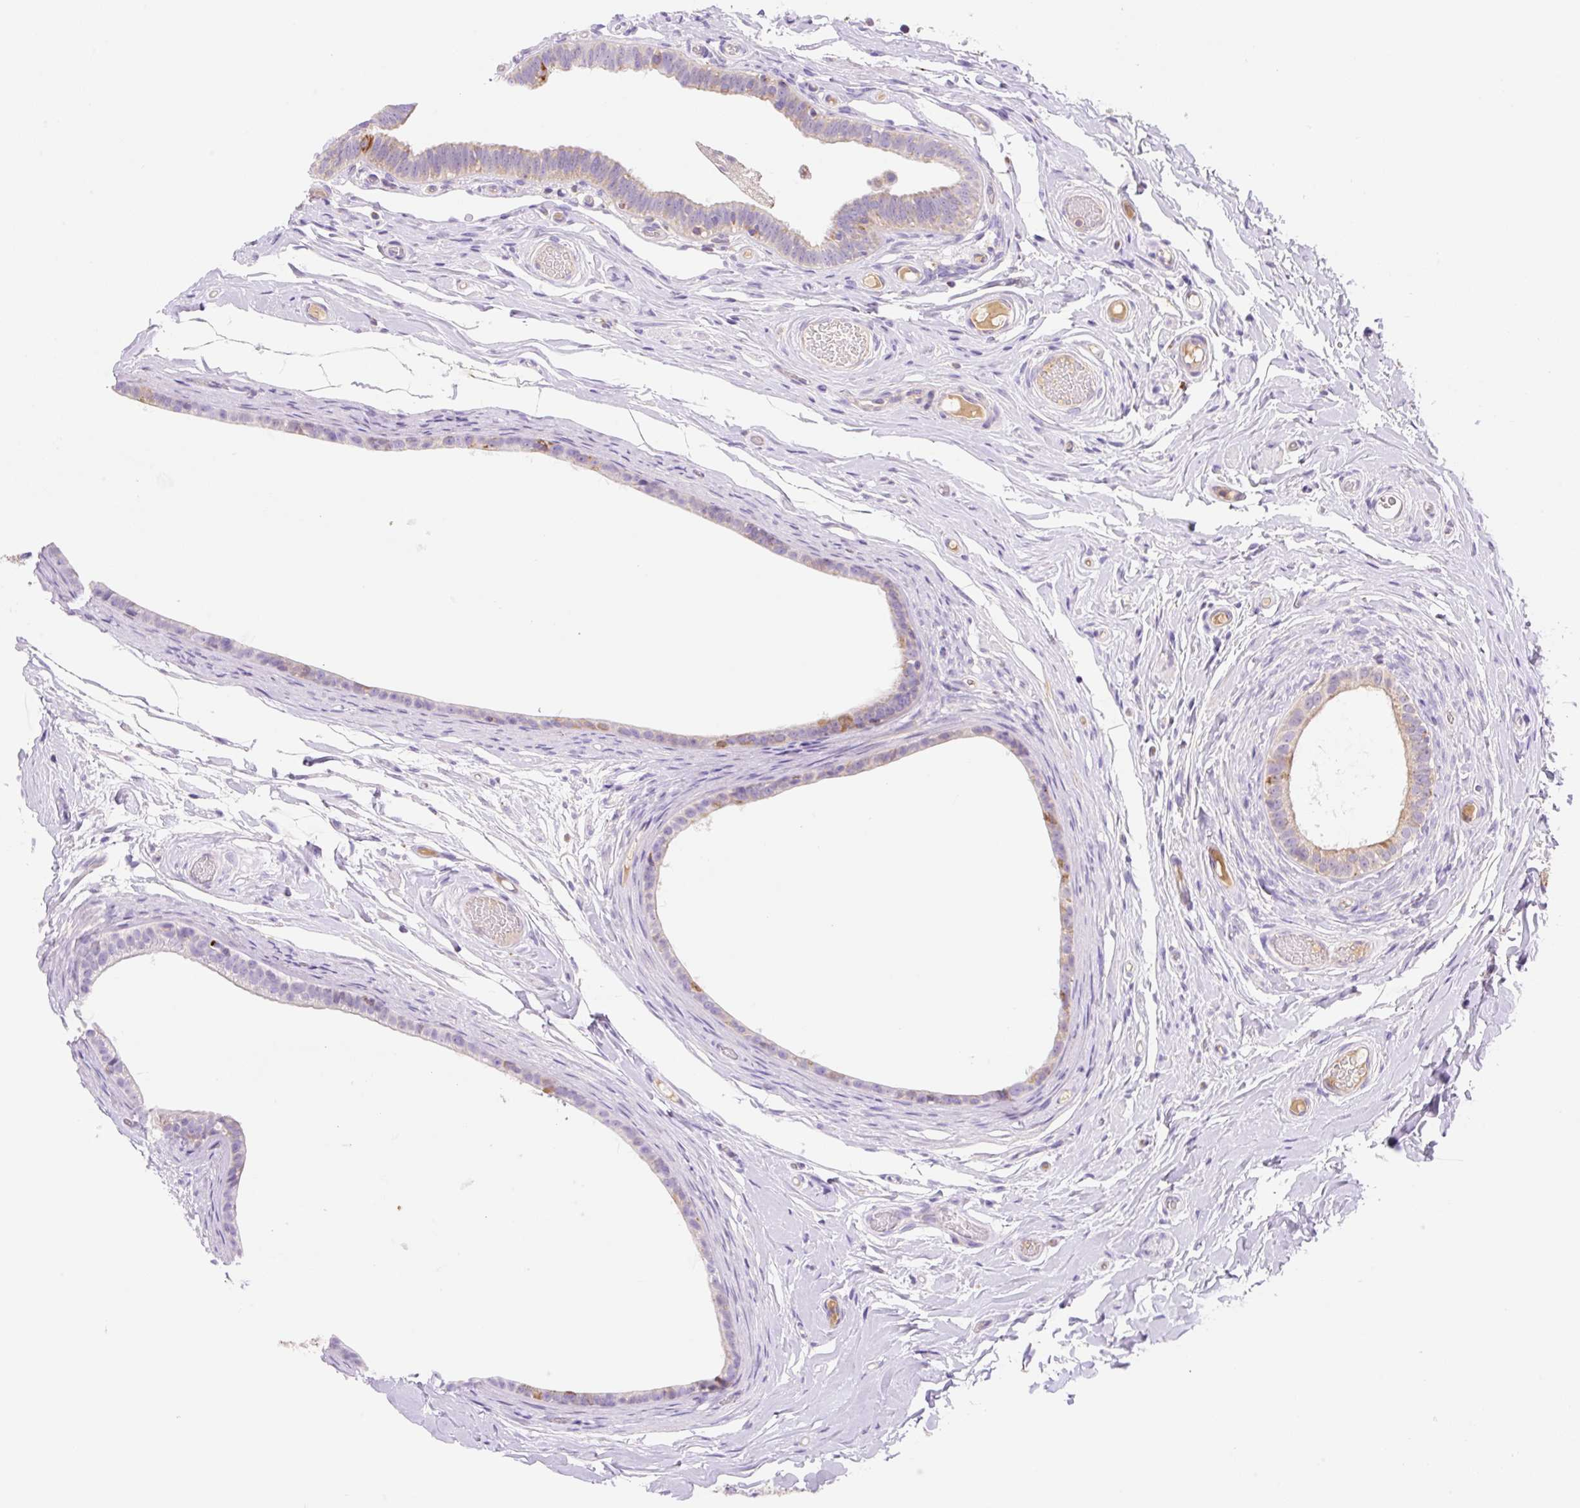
{"staining": {"intensity": "moderate", "quantity": "<25%", "location": "cytoplasmic/membranous"}, "tissue": "epididymis", "cell_type": "Glandular cells", "image_type": "normal", "snomed": [{"axis": "morphology", "description": "Normal tissue, NOS"}, {"axis": "morphology", "description": "Carcinoma, Embryonal, NOS"}, {"axis": "topography", "description": "Testis"}, {"axis": "topography", "description": "Epididymis"}], "caption": "Moderate cytoplasmic/membranous staining for a protein is identified in approximately <25% of glandular cells of benign epididymis using IHC.", "gene": "ETNK2", "patient": {"sex": "male", "age": 36}}